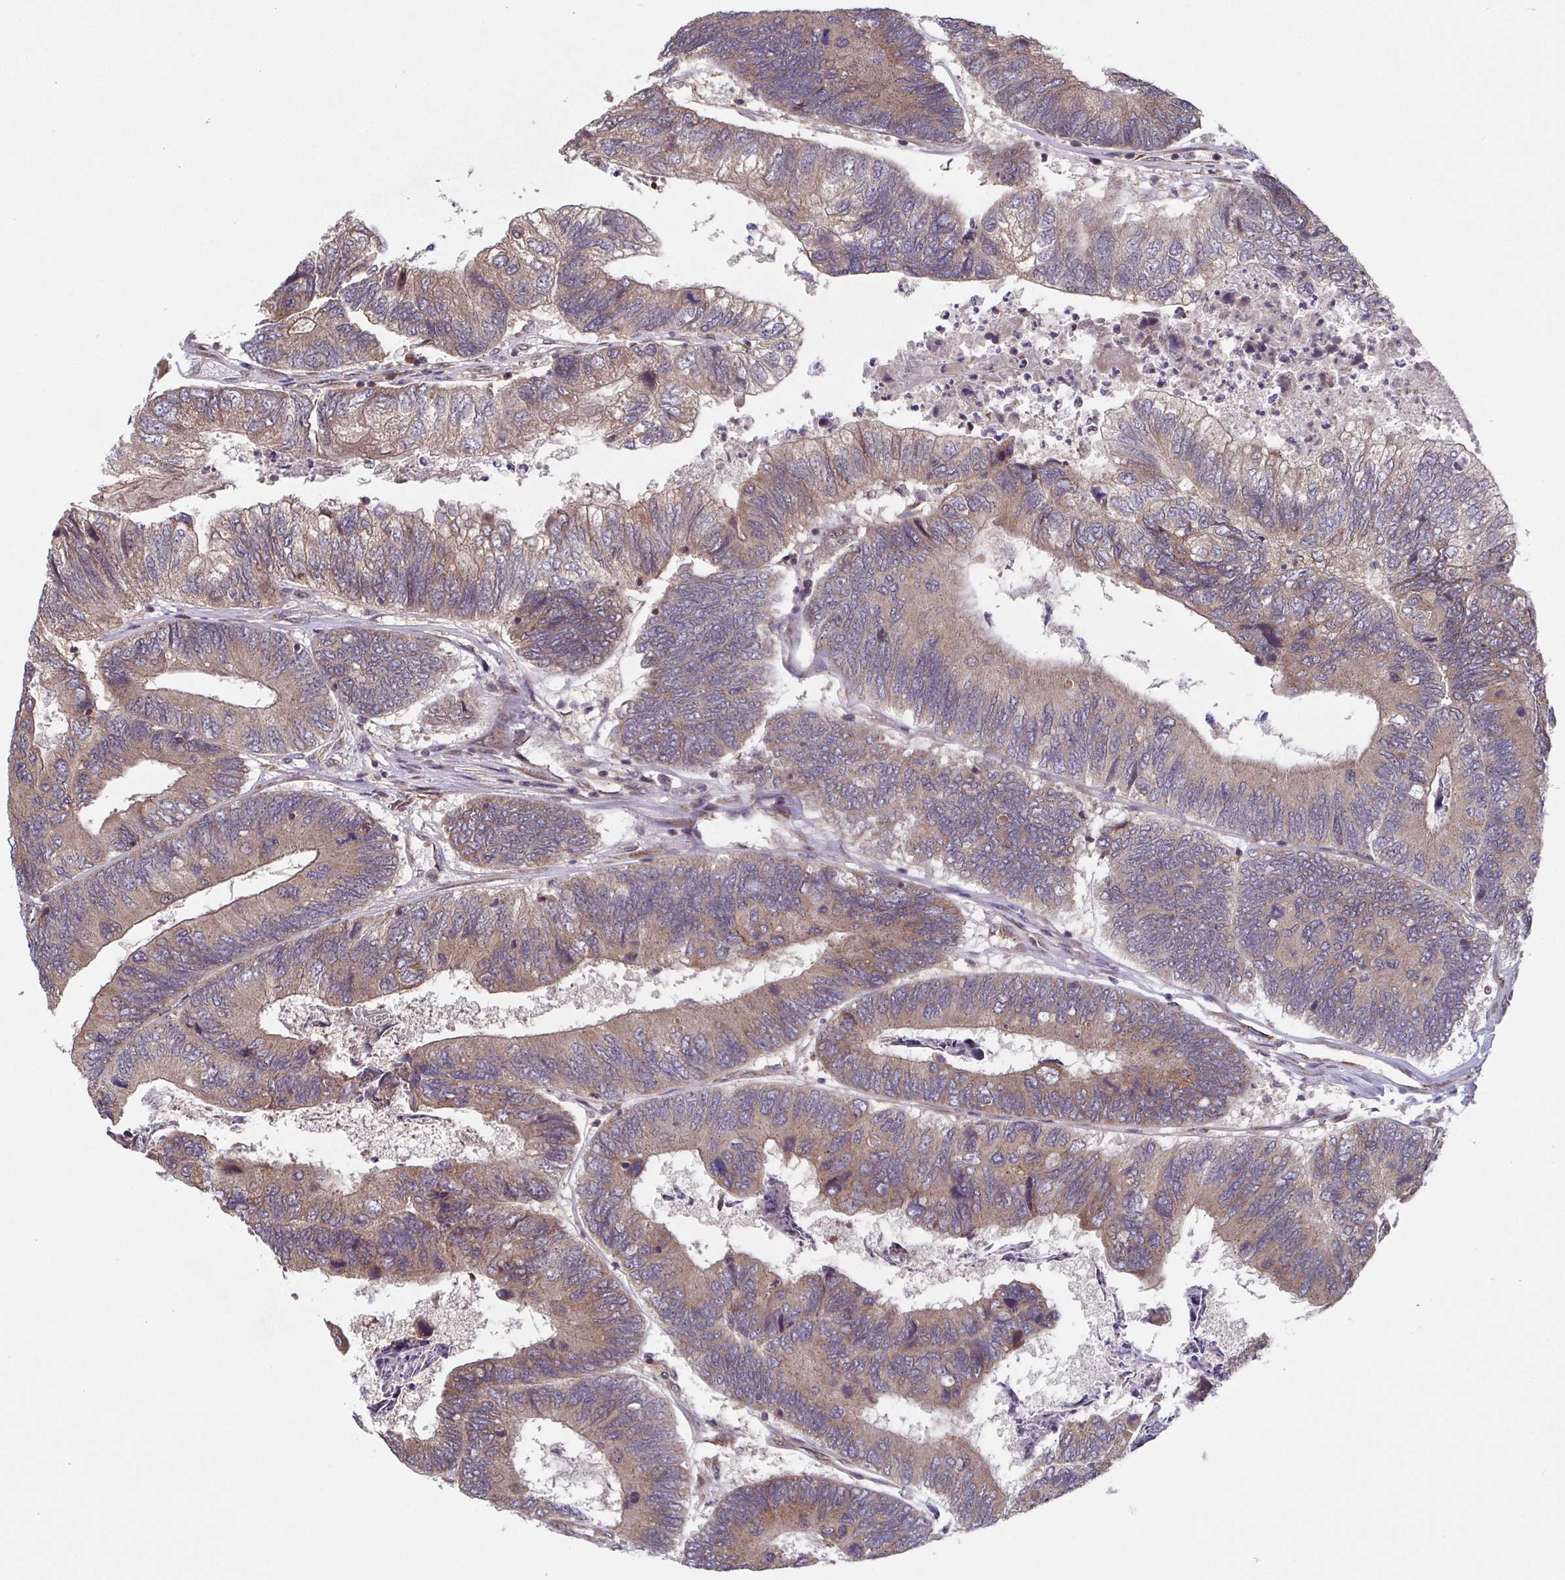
{"staining": {"intensity": "moderate", "quantity": ">75%", "location": "cytoplasmic/membranous"}, "tissue": "colorectal cancer", "cell_type": "Tumor cells", "image_type": "cancer", "snomed": [{"axis": "morphology", "description": "Adenocarcinoma, NOS"}, {"axis": "topography", "description": "Colon"}], "caption": "Colorectal cancer was stained to show a protein in brown. There is medium levels of moderate cytoplasmic/membranous expression in approximately >75% of tumor cells. Nuclei are stained in blue.", "gene": "COPB1", "patient": {"sex": "female", "age": 67}}